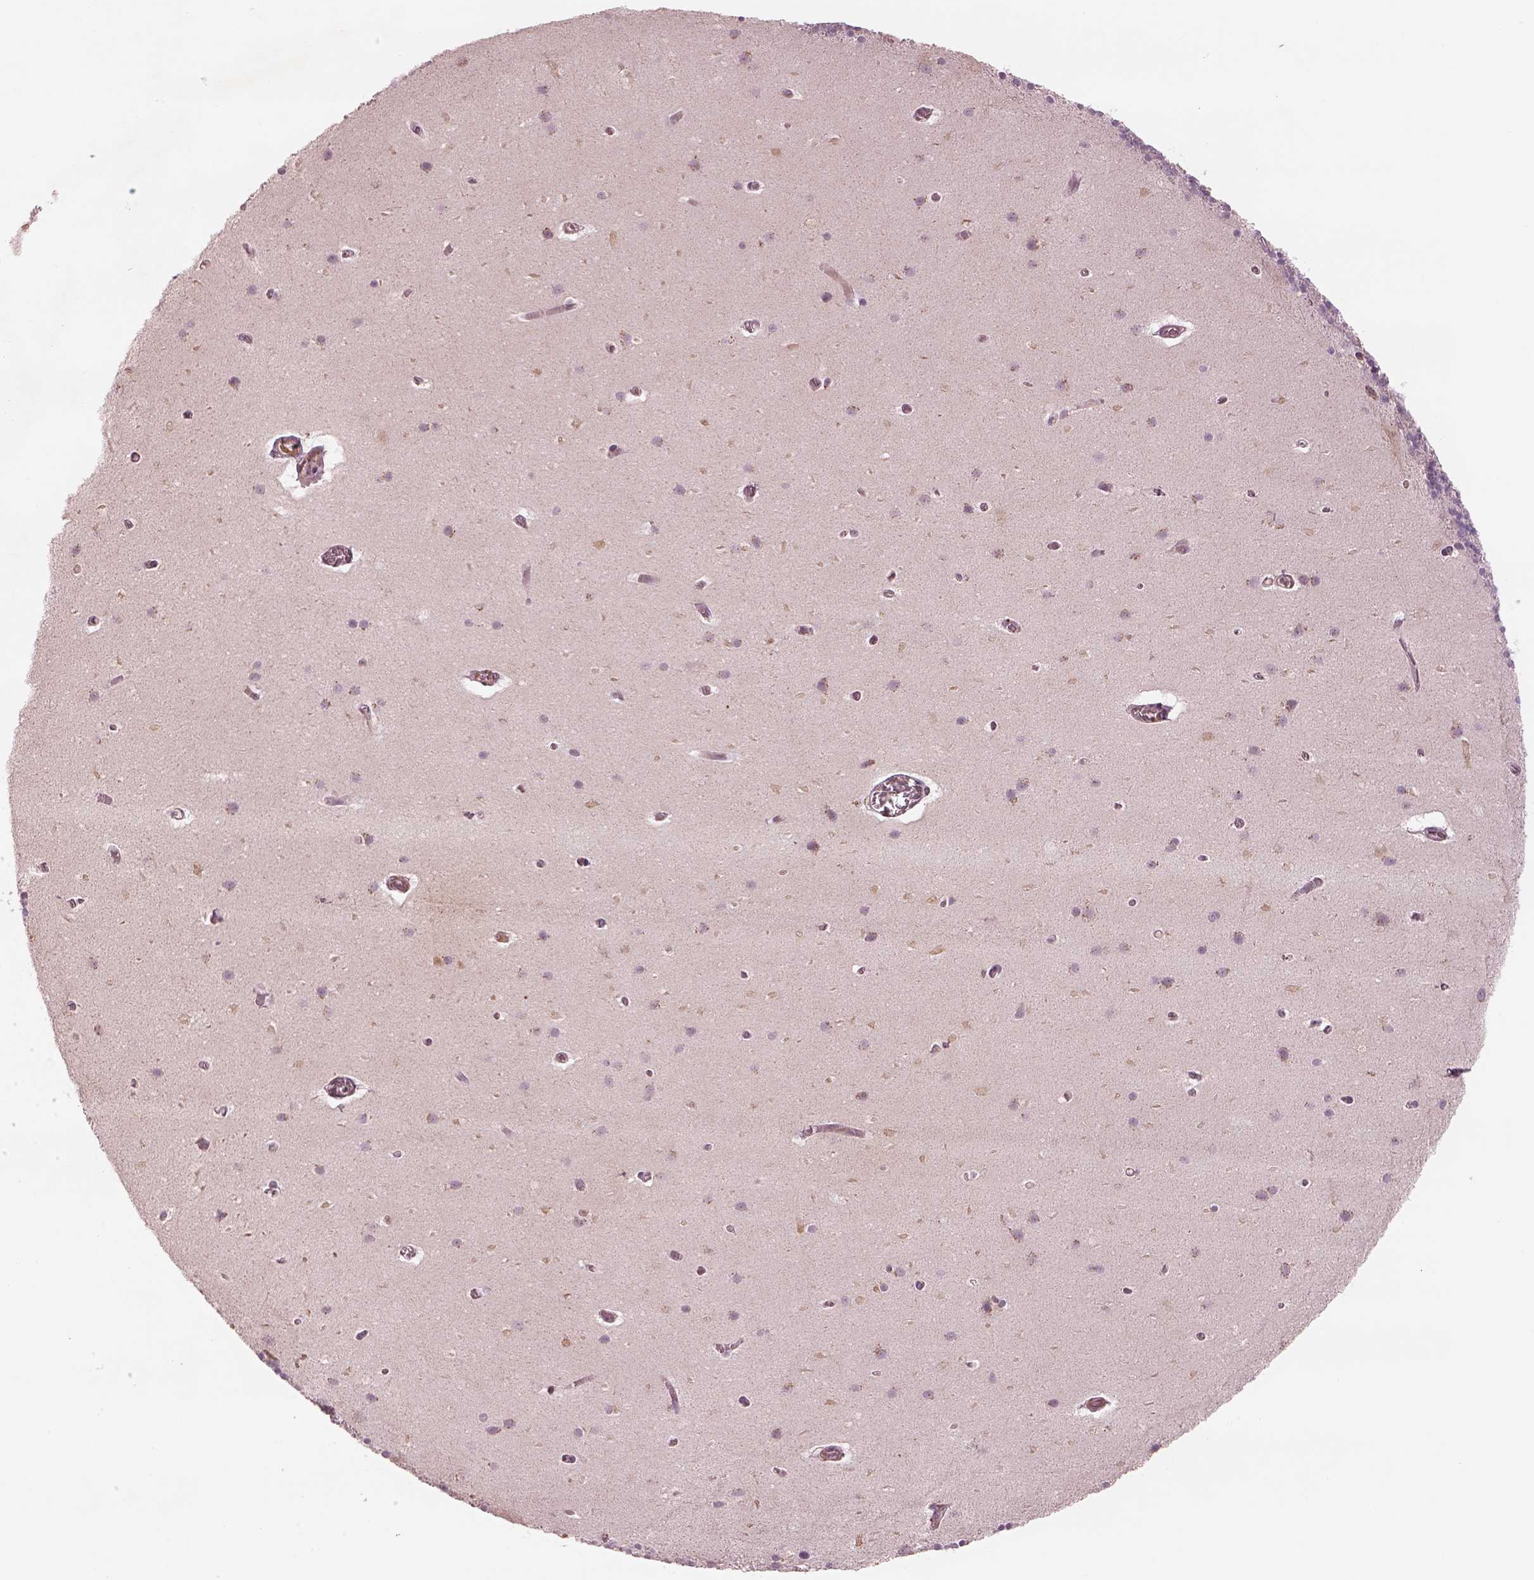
{"staining": {"intensity": "negative", "quantity": "none", "location": "none"}, "tissue": "cerebellum", "cell_type": "Cells in granular layer", "image_type": "normal", "snomed": [{"axis": "morphology", "description": "Normal tissue, NOS"}, {"axis": "topography", "description": "Cerebellum"}], "caption": "The image reveals no significant staining in cells in granular layer of cerebellum. Brightfield microscopy of immunohistochemistry stained with DAB (brown) and hematoxylin (blue), captured at high magnification.", "gene": "SDCBP2", "patient": {"sex": "male", "age": 70}}